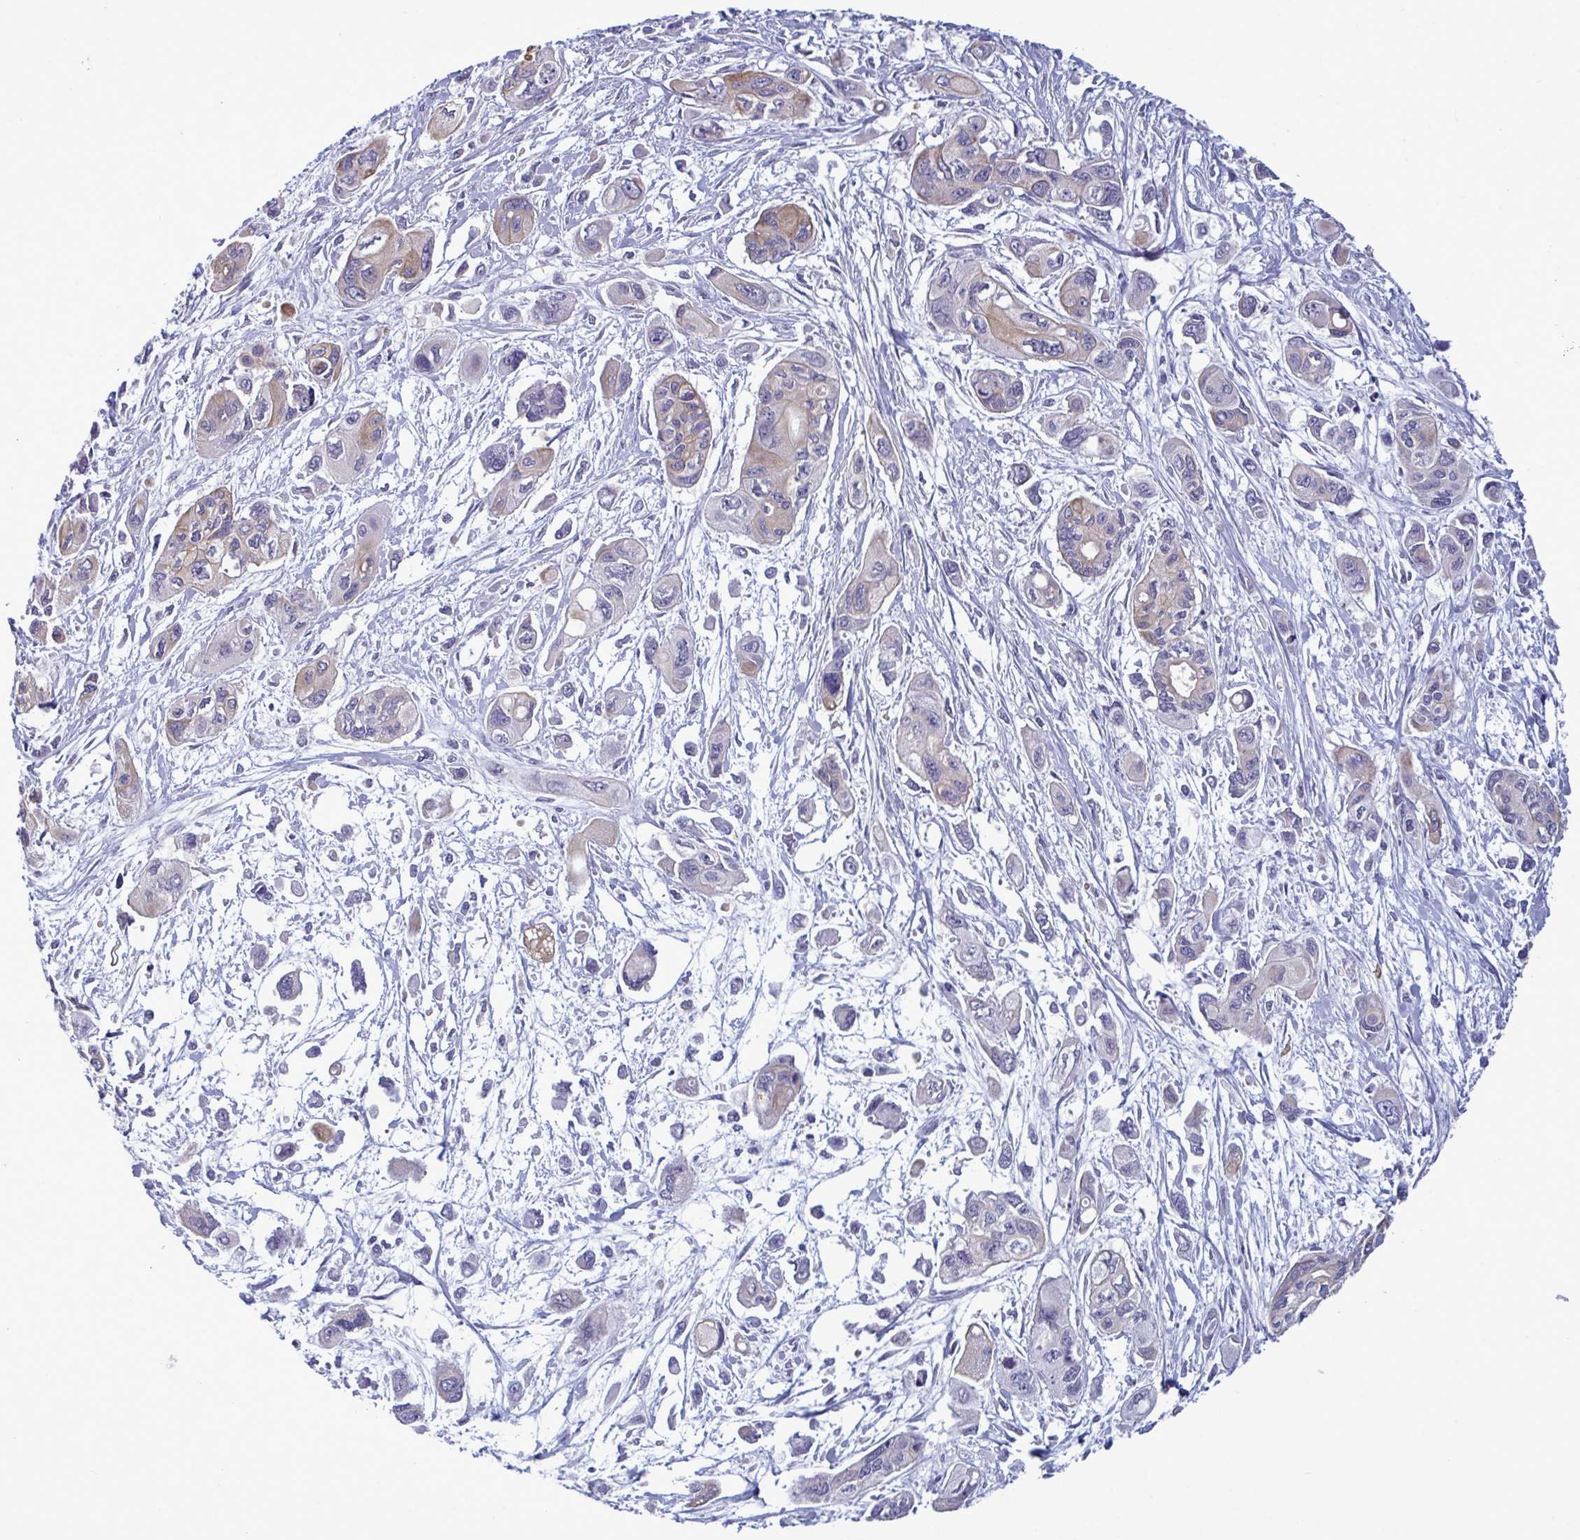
{"staining": {"intensity": "weak", "quantity": "<25%", "location": "cytoplasmic/membranous"}, "tissue": "pancreatic cancer", "cell_type": "Tumor cells", "image_type": "cancer", "snomed": [{"axis": "morphology", "description": "Adenocarcinoma, NOS"}, {"axis": "topography", "description": "Pancreas"}], "caption": "Adenocarcinoma (pancreatic) was stained to show a protein in brown. There is no significant positivity in tumor cells.", "gene": "TENT5D", "patient": {"sex": "female", "age": 47}}